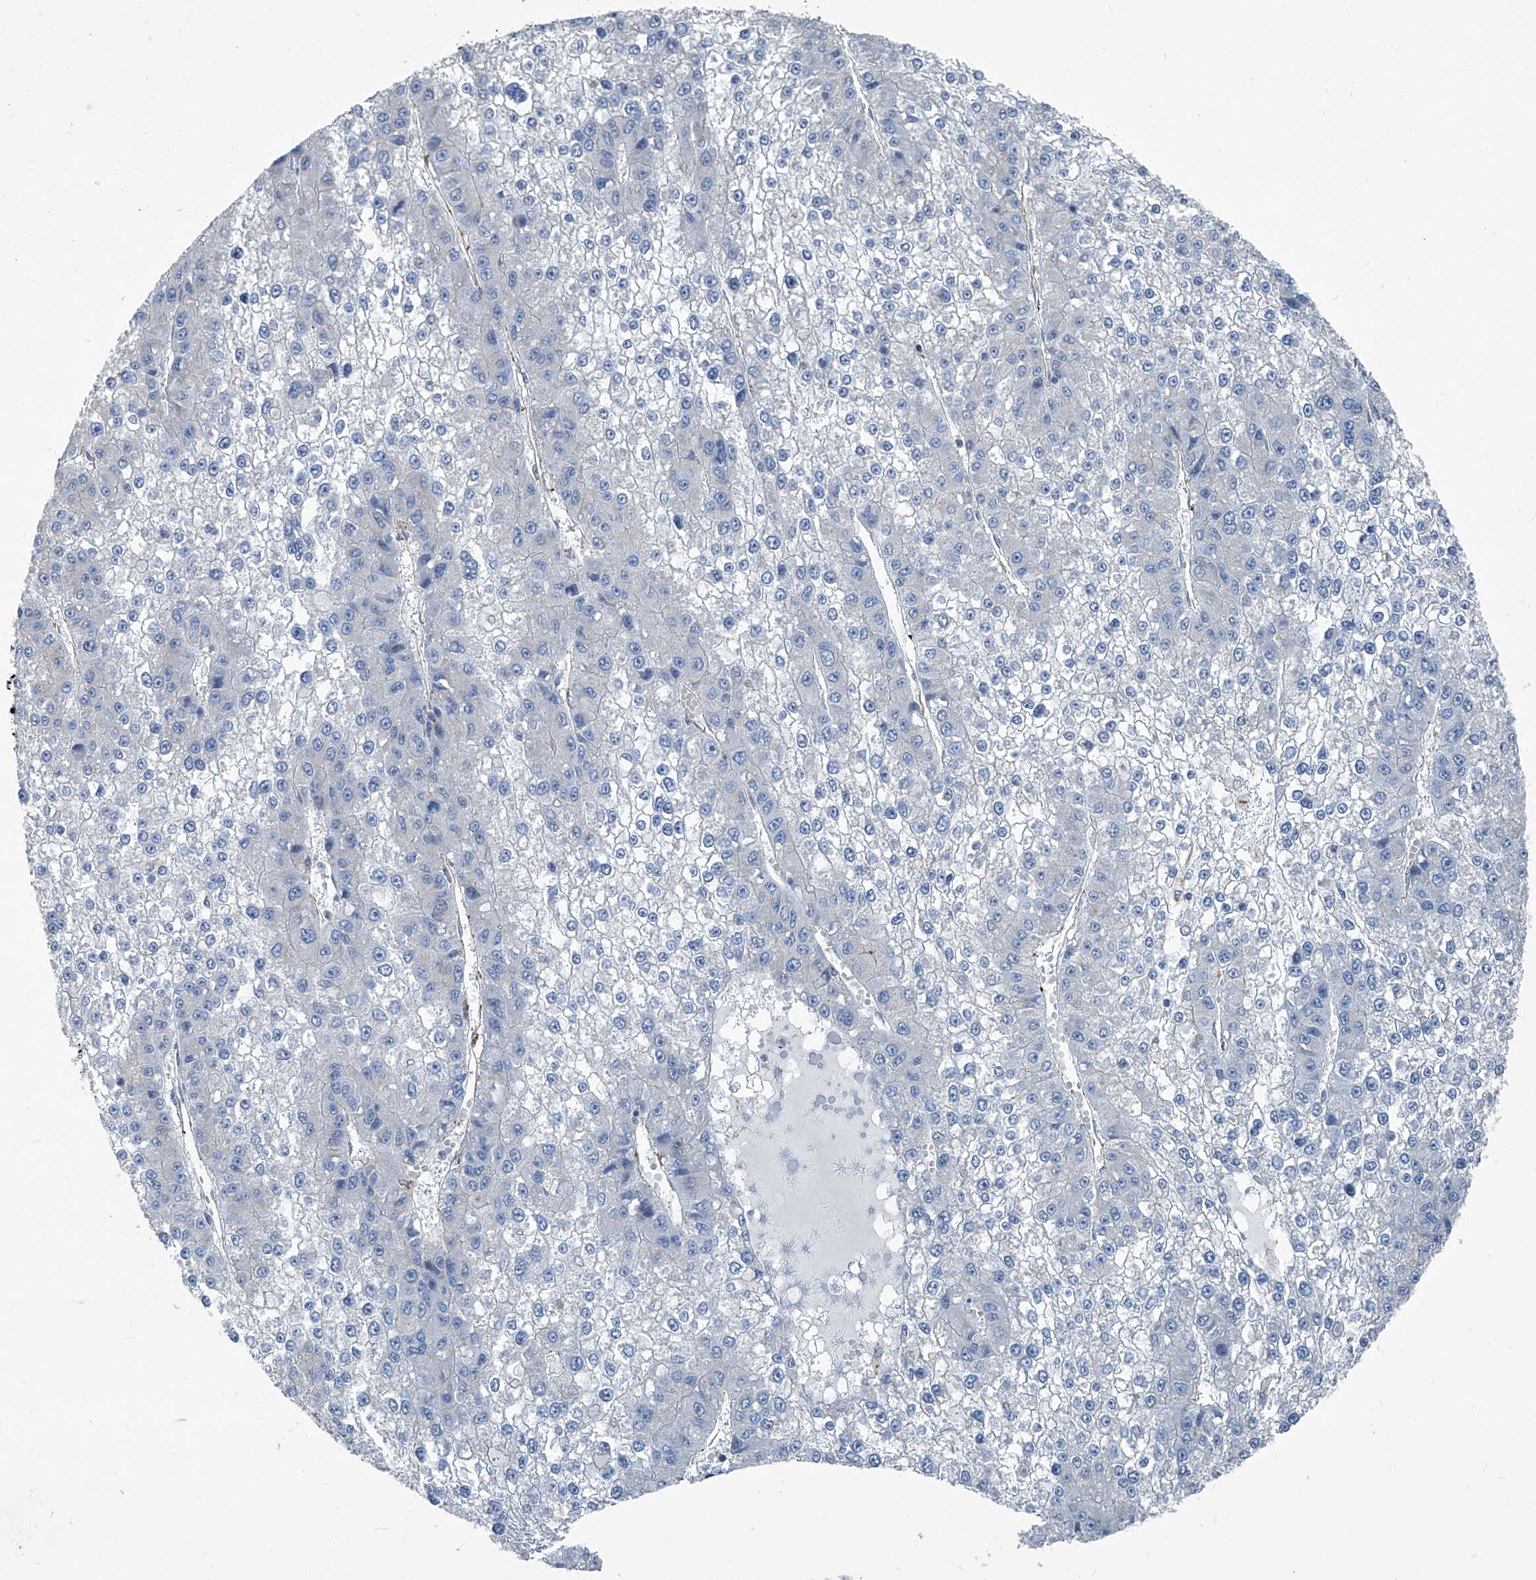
{"staining": {"intensity": "negative", "quantity": "none", "location": "none"}, "tissue": "liver cancer", "cell_type": "Tumor cells", "image_type": "cancer", "snomed": [{"axis": "morphology", "description": "Carcinoma, Hepatocellular, NOS"}, {"axis": "topography", "description": "Liver"}], "caption": "Tumor cells are negative for brown protein staining in hepatocellular carcinoma (liver). (Immunohistochemistry (ihc), brightfield microscopy, high magnification).", "gene": "SEPTIN7", "patient": {"sex": "female", "age": 73}}